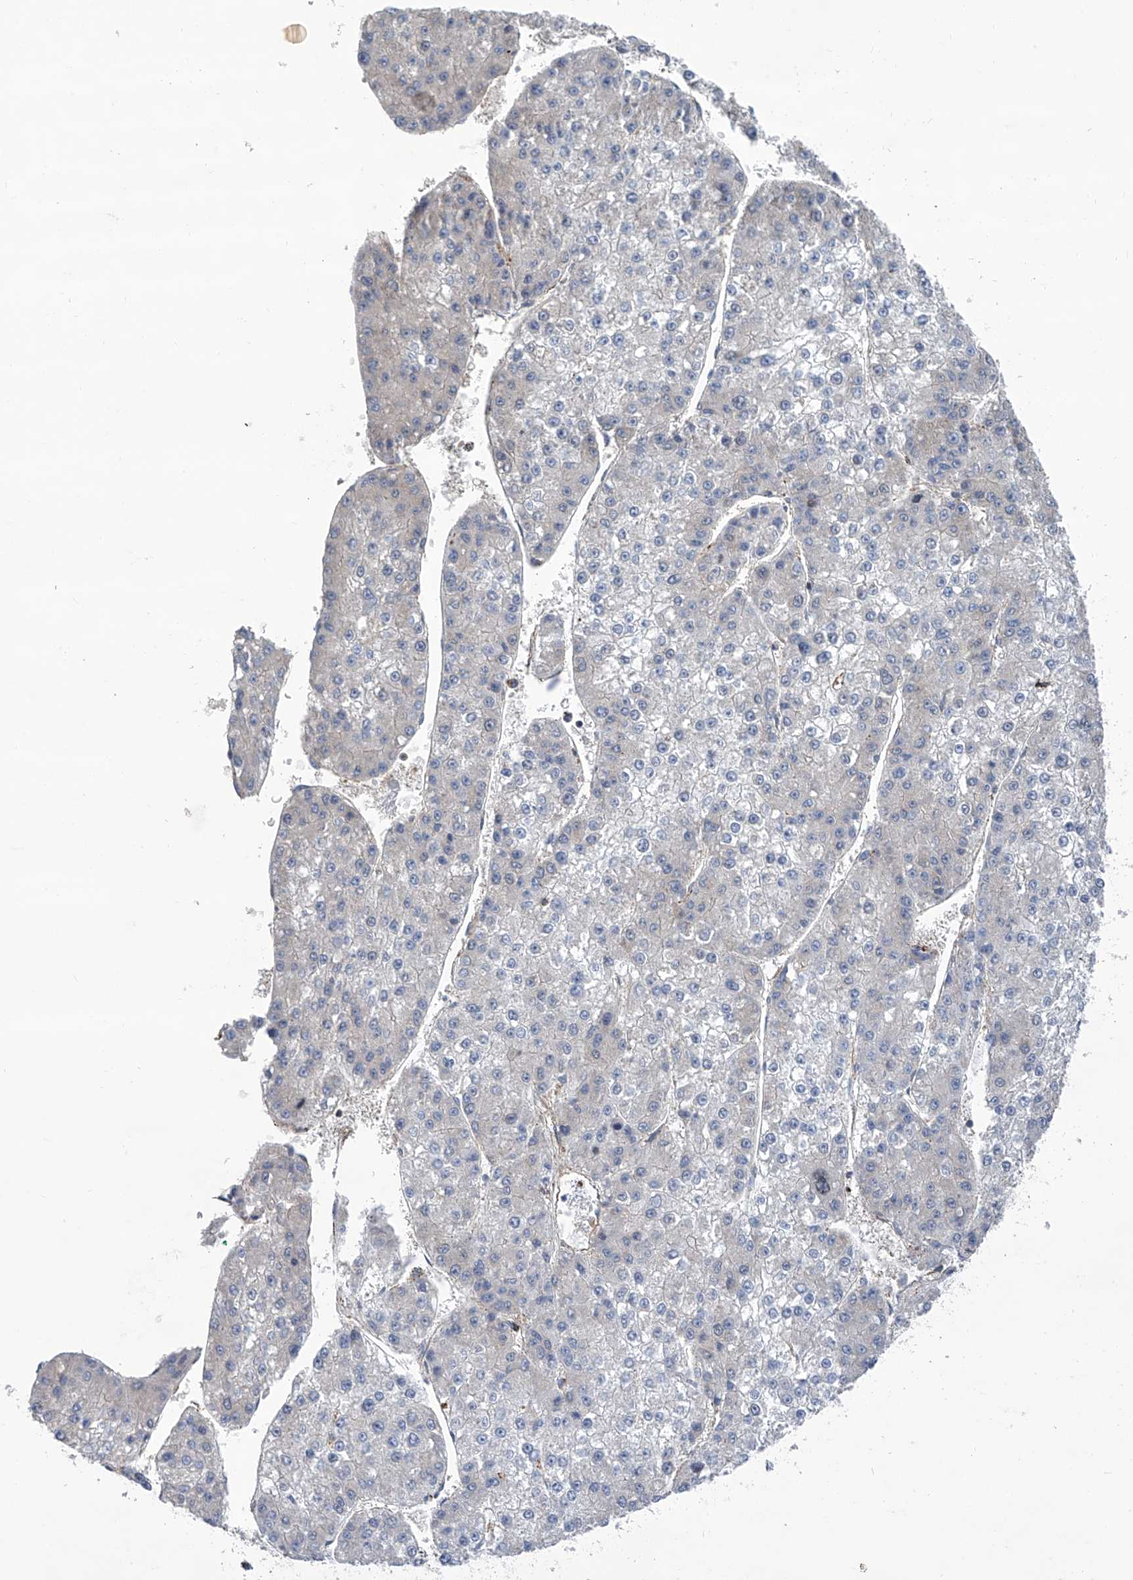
{"staining": {"intensity": "negative", "quantity": "none", "location": "none"}, "tissue": "liver cancer", "cell_type": "Tumor cells", "image_type": "cancer", "snomed": [{"axis": "morphology", "description": "Carcinoma, Hepatocellular, NOS"}, {"axis": "topography", "description": "Liver"}], "caption": "Protein analysis of liver cancer reveals no significant staining in tumor cells.", "gene": "SMAP1", "patient": {"sex": "female", "age": 73}}